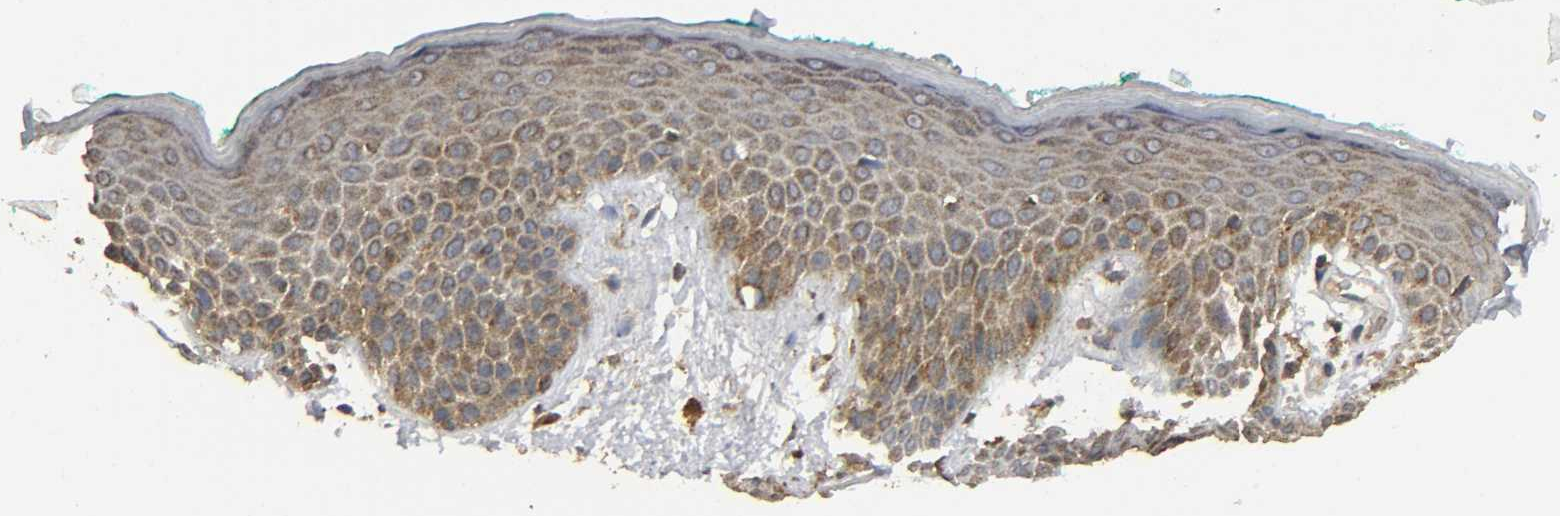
{"staining": {"intensity": "moderate", "quantity": ">75%", "location": "cytoplasmic/membranous"}, "tissue": "skin", "cell_type": "Epidermal cells", "image_type": "normal", "snomed": [{"axis": "morphology", "description": "Normal tissue, NOS"}, {"axis": "topography", "description": "Anal"}], "caption": "Approximately >75% of epidermal cells in benign human skin show moderate cytoplasmic/membranous protein staining as visualized by brown immunohistochemical staining.", "gene": "DDX6", "patient": {"sex": "male", "age": 74}}